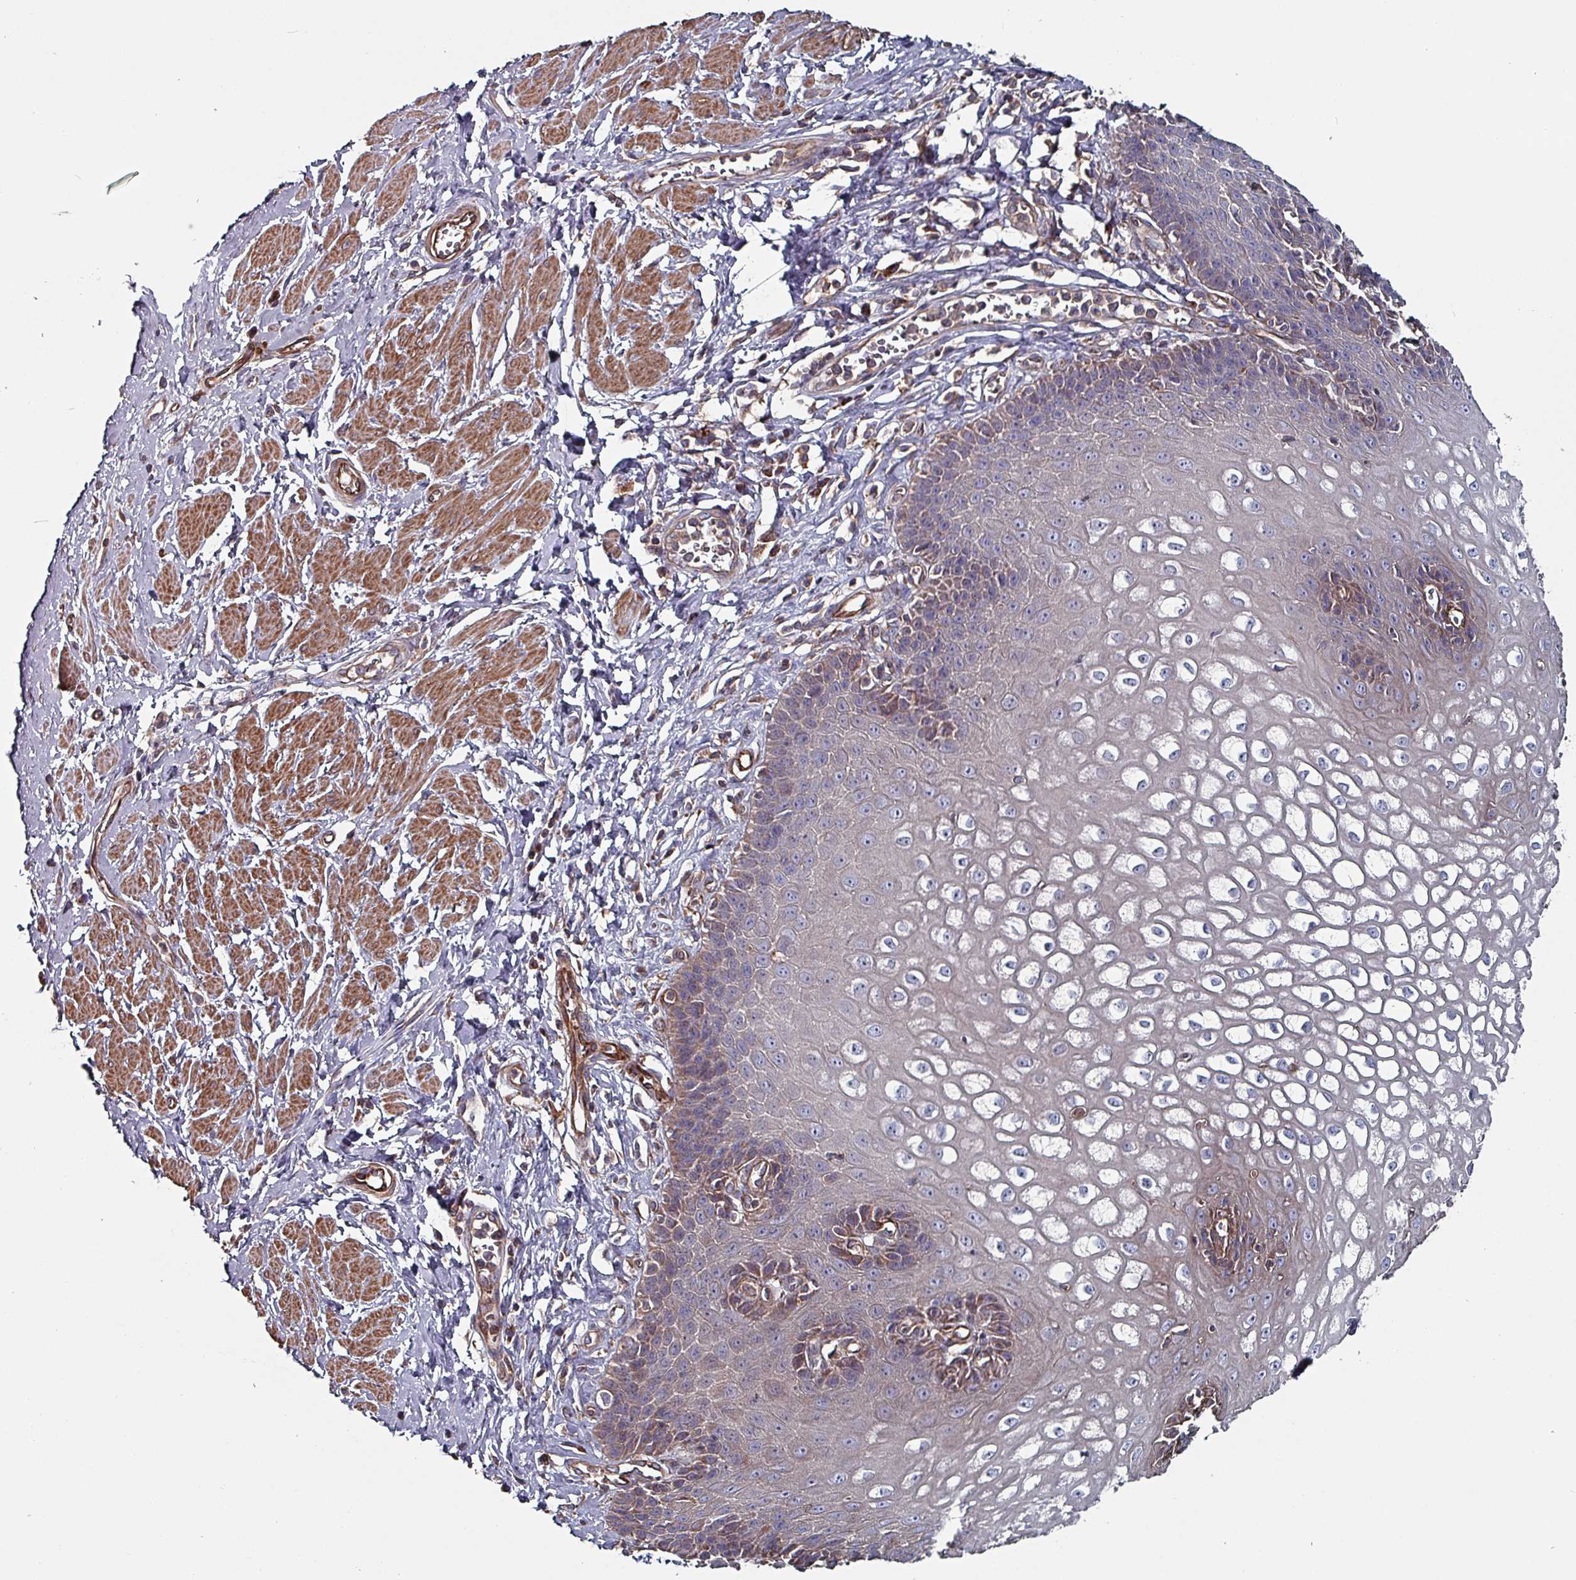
{"staining": {"intensity": "moderate", "quantity": "<25%", "location": "cytoplasmic/membranous"}, "tissue": "esophagus", "cell_type": "Squamous epithelial cells", "image_type": "normal", "snomed": [{"axis": "morphology", "description": "Normal tissue, NOS"}, {"axis": "topography", "description": "Esophagus"}], "caption": "Moderate cytoplasmic/membranous staining is seen in about <25% of squamous epithelial cells in benign esophagus.", "gene": "ANO10", "patient": {"sex": "male", "age": 67}}